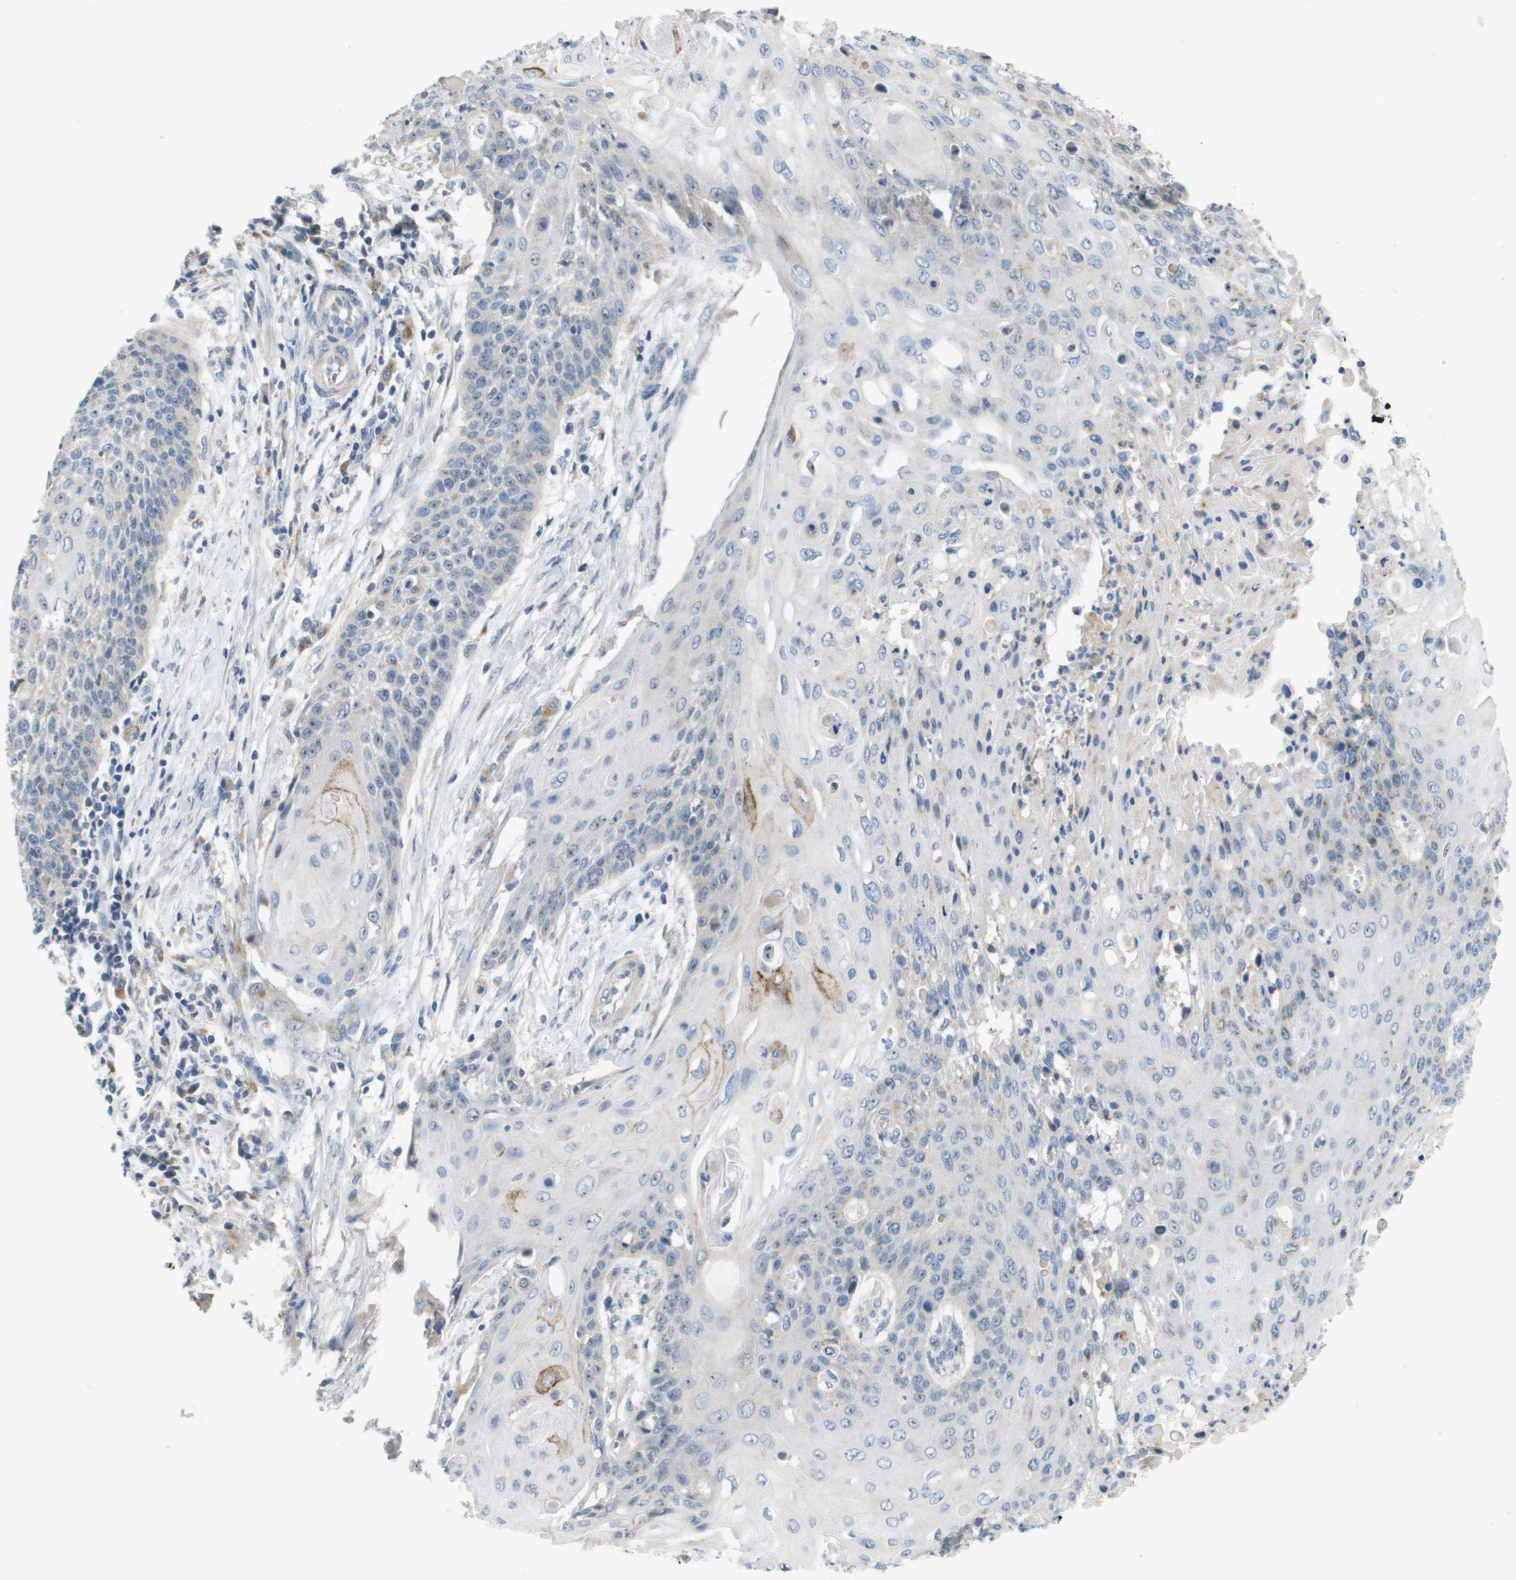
{"staining": {"intensity": "negative", "quantity": "none", "location": "none"}, "tissue": "cervical cancer", "cell_type": "Tumor cells", "image_type": "cancer", "snomed": [{"axis": "morphology", "description": "Squamous cell carcinoma, NOS"}, {"axis": "topography", "description": "Cervix"}], "caption": "DAB immunohistochemical staining of human cervical cancer demonstrates no significant expression in tumor cells. Brightfield microscopy of IHC stained with DAB (3,3'-diaminobenzidine) (brown) and hematoxylin (blue), captured at high magnification.", "gene": "B3GNT5", "patient": {"sex": "female", "age": 39}}